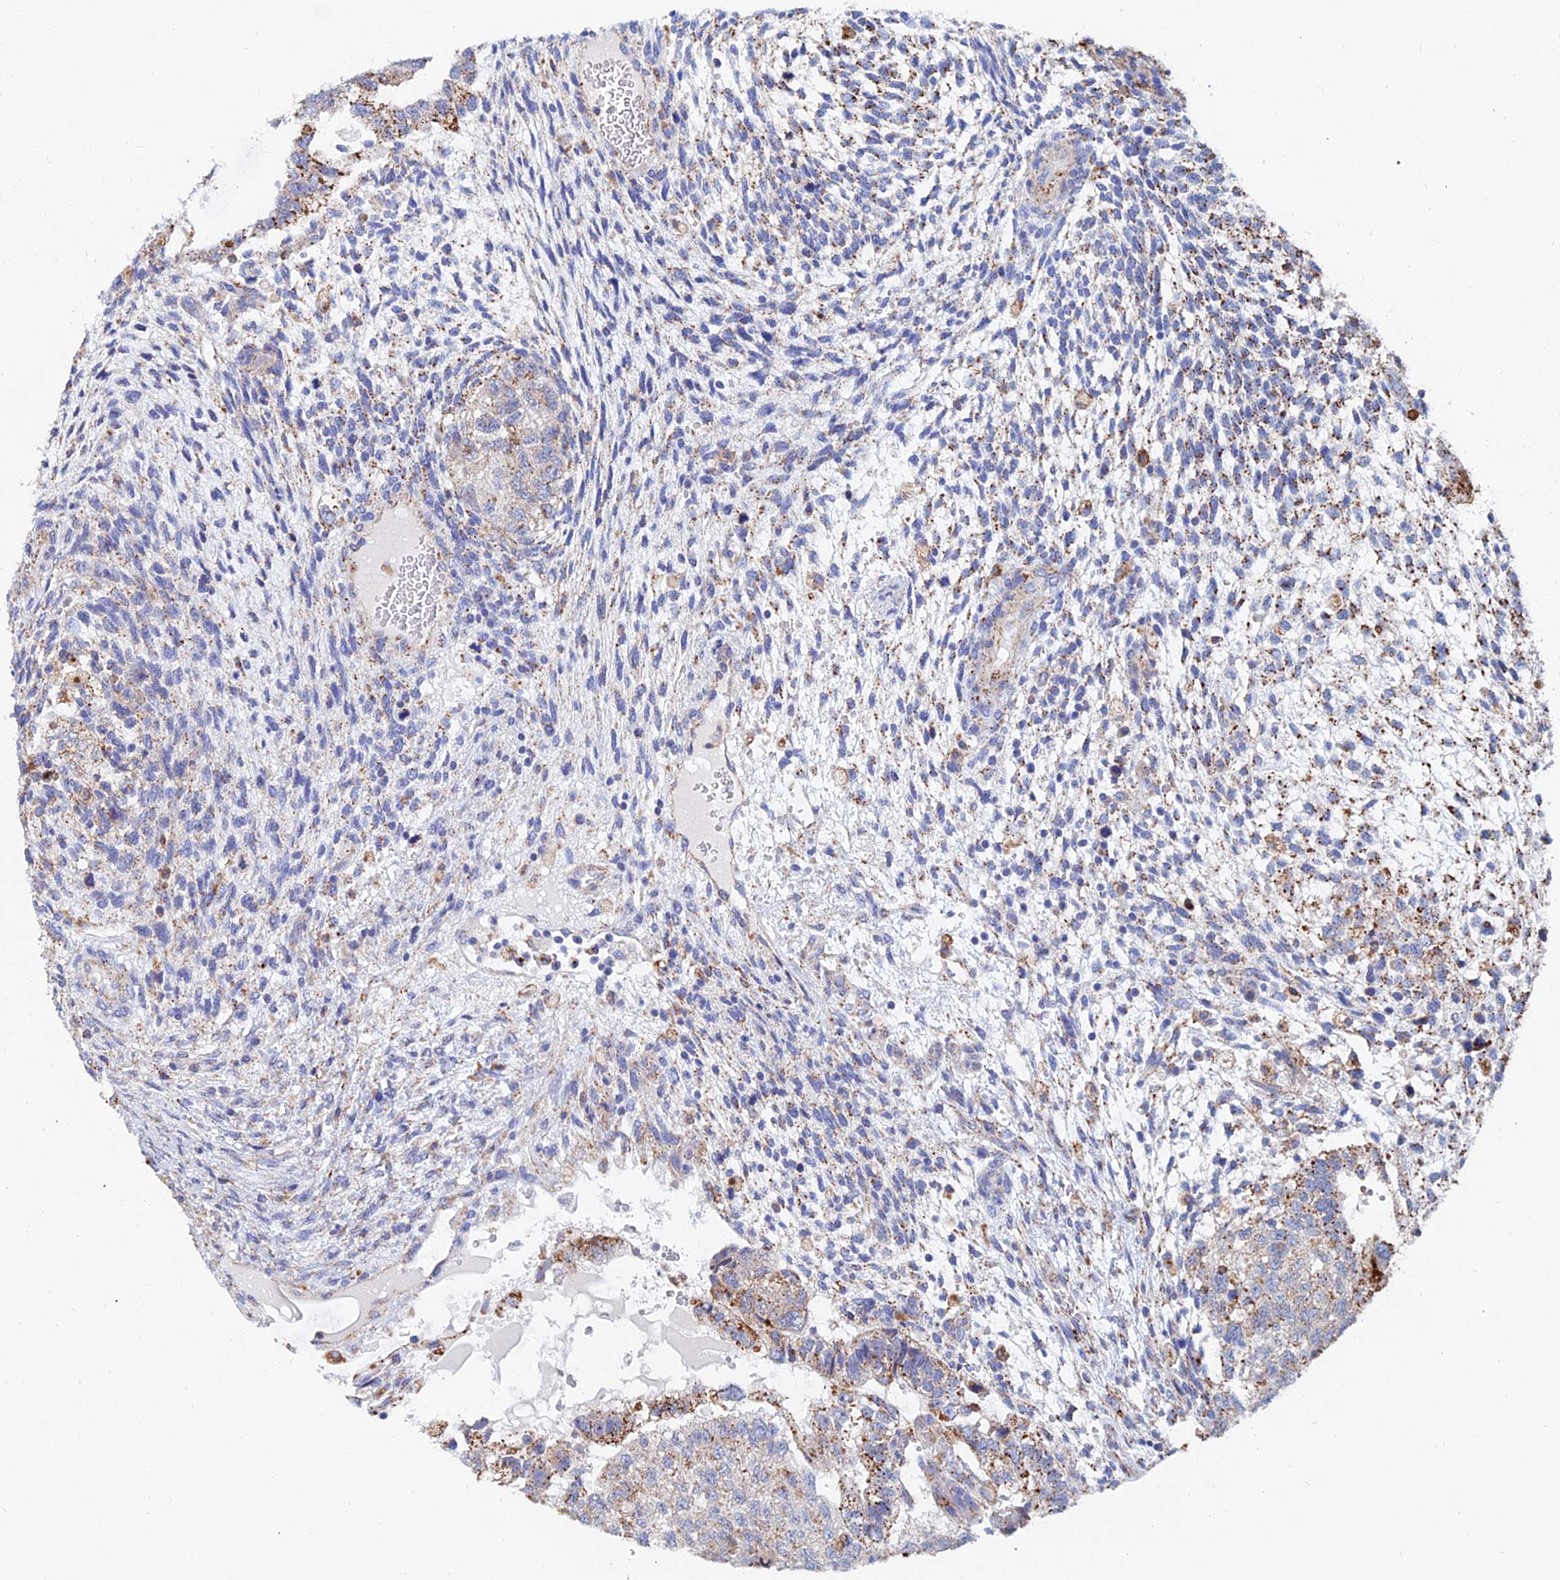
{"staining": {"intensity": "moderate", "quantity": "25%-75%", "location": "cytoplasmic/membranous"}, "tissue": "testis cancer", "cell_type": "Tumor cells", "image_type": "cancer", "snomed": [{"axis": "morphology", "description": "Normal tissue, NOS"}, {"axis": "morphology", "description": "Carcinoma, Embryonal, NOS"}, {"axis": "topography", "description": "Testis"}], "caption": "A micrograph of human testis cancer stained for a protein shows moderate cytoplasmic/membranous brown staining in tumor cells. The protein is stained brown, and the nuclei are stained in blue (DAB (3,3'-diaminobenzidine) IHC with brightfield microscopy, high magnification).", "gene": "SPNS1", "patient": {"sex": "male", "age": 36}}